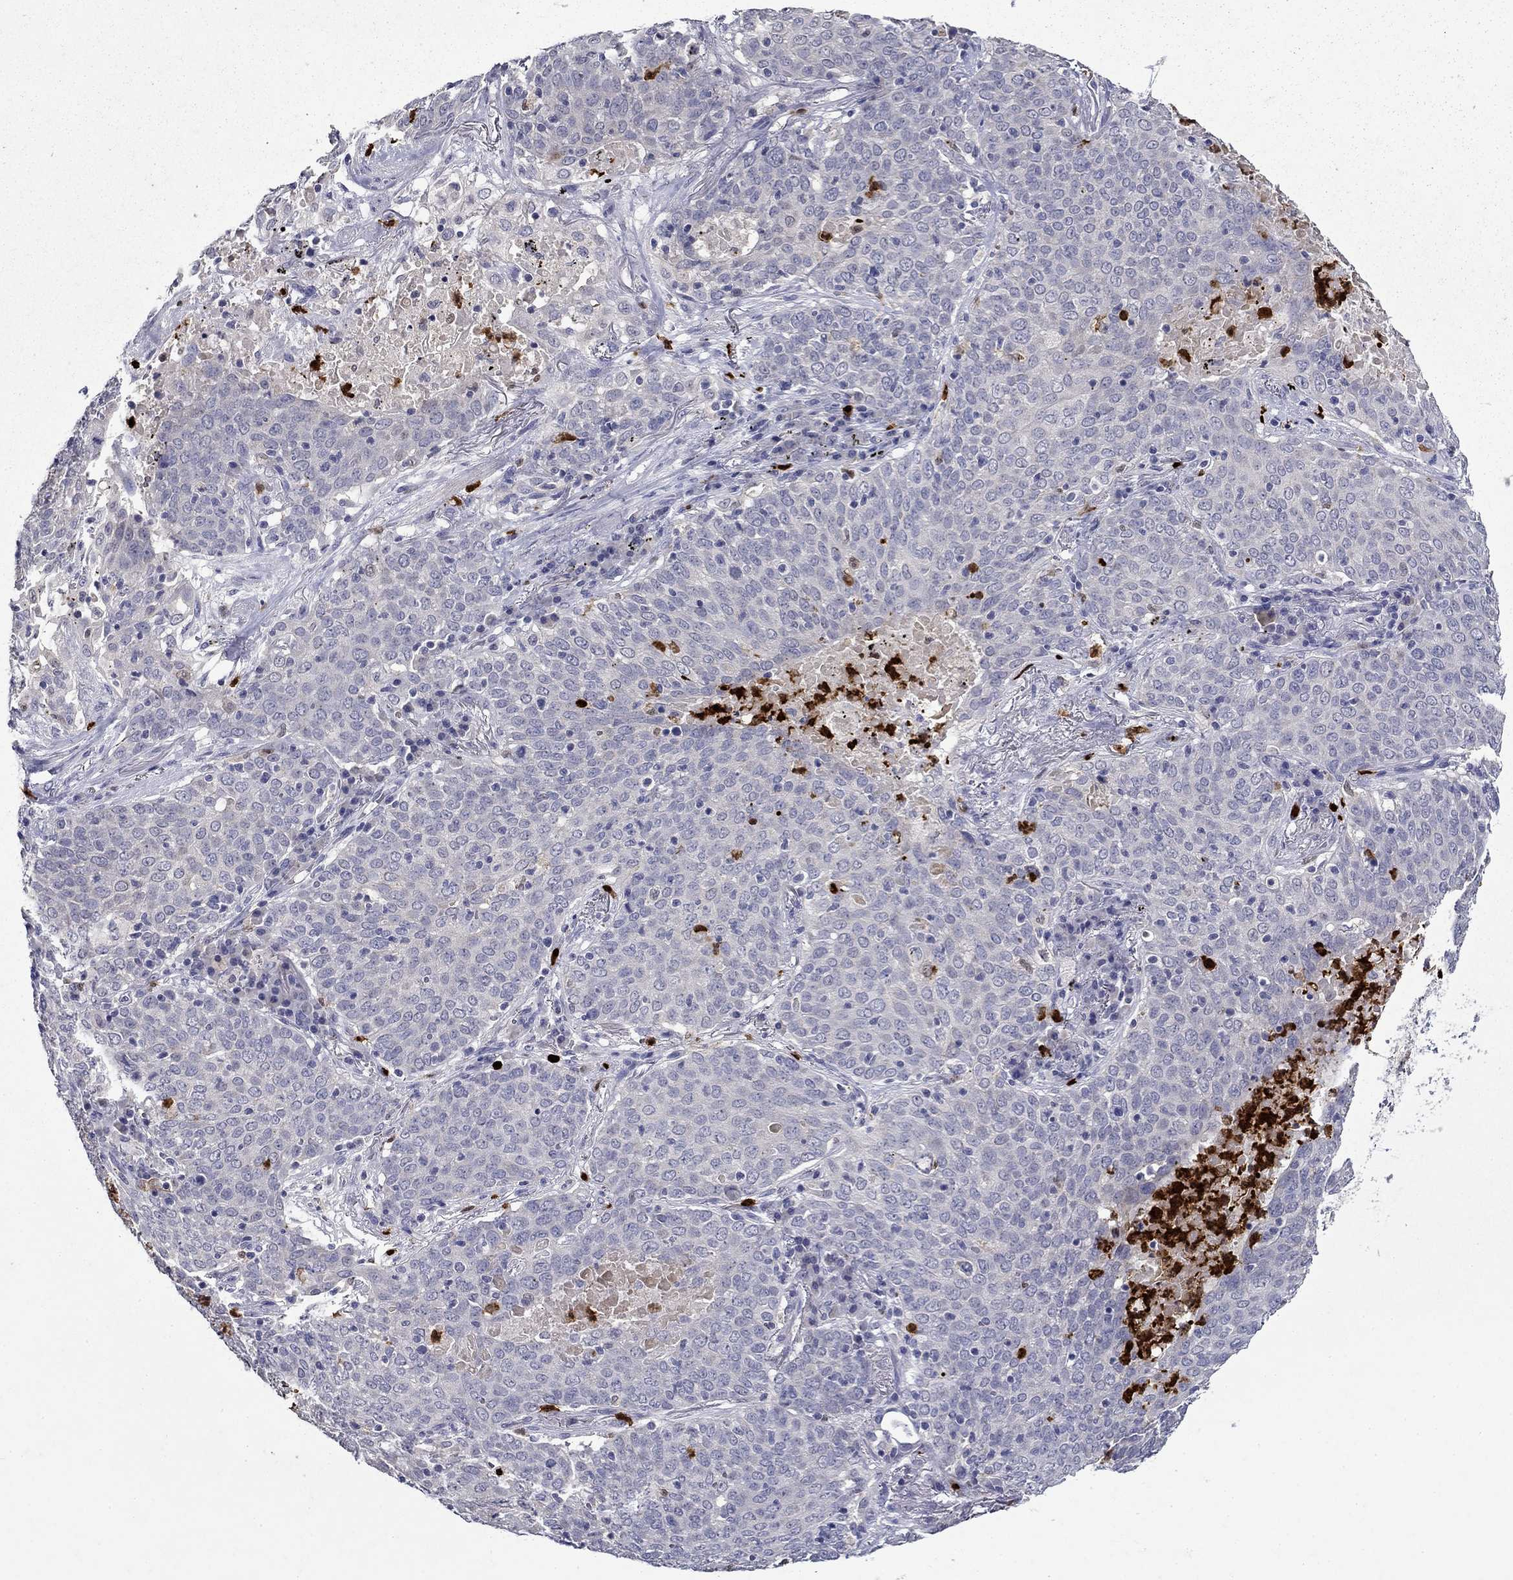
{"staining": {"intensity": "negative", "quantity": "none", "location": "none"}, "tissue": "lung cancer", "cell_type": "Tumor cells", "image_type": "cancer", "snomed": [{"axis": "morphology", "description": "Squamous cell carcinoma, NOS"}, {"axis": "topography", "description": "Lung"}], "caption": "A high-resolution micrograph shows immunohistochemistry (IHC) staining of lung cancer (squamous cell carcinoma), which reveals no significant staining in tumor cells.", "gene": "IRF5", "patient": {"sex": "male", "age": 82}}